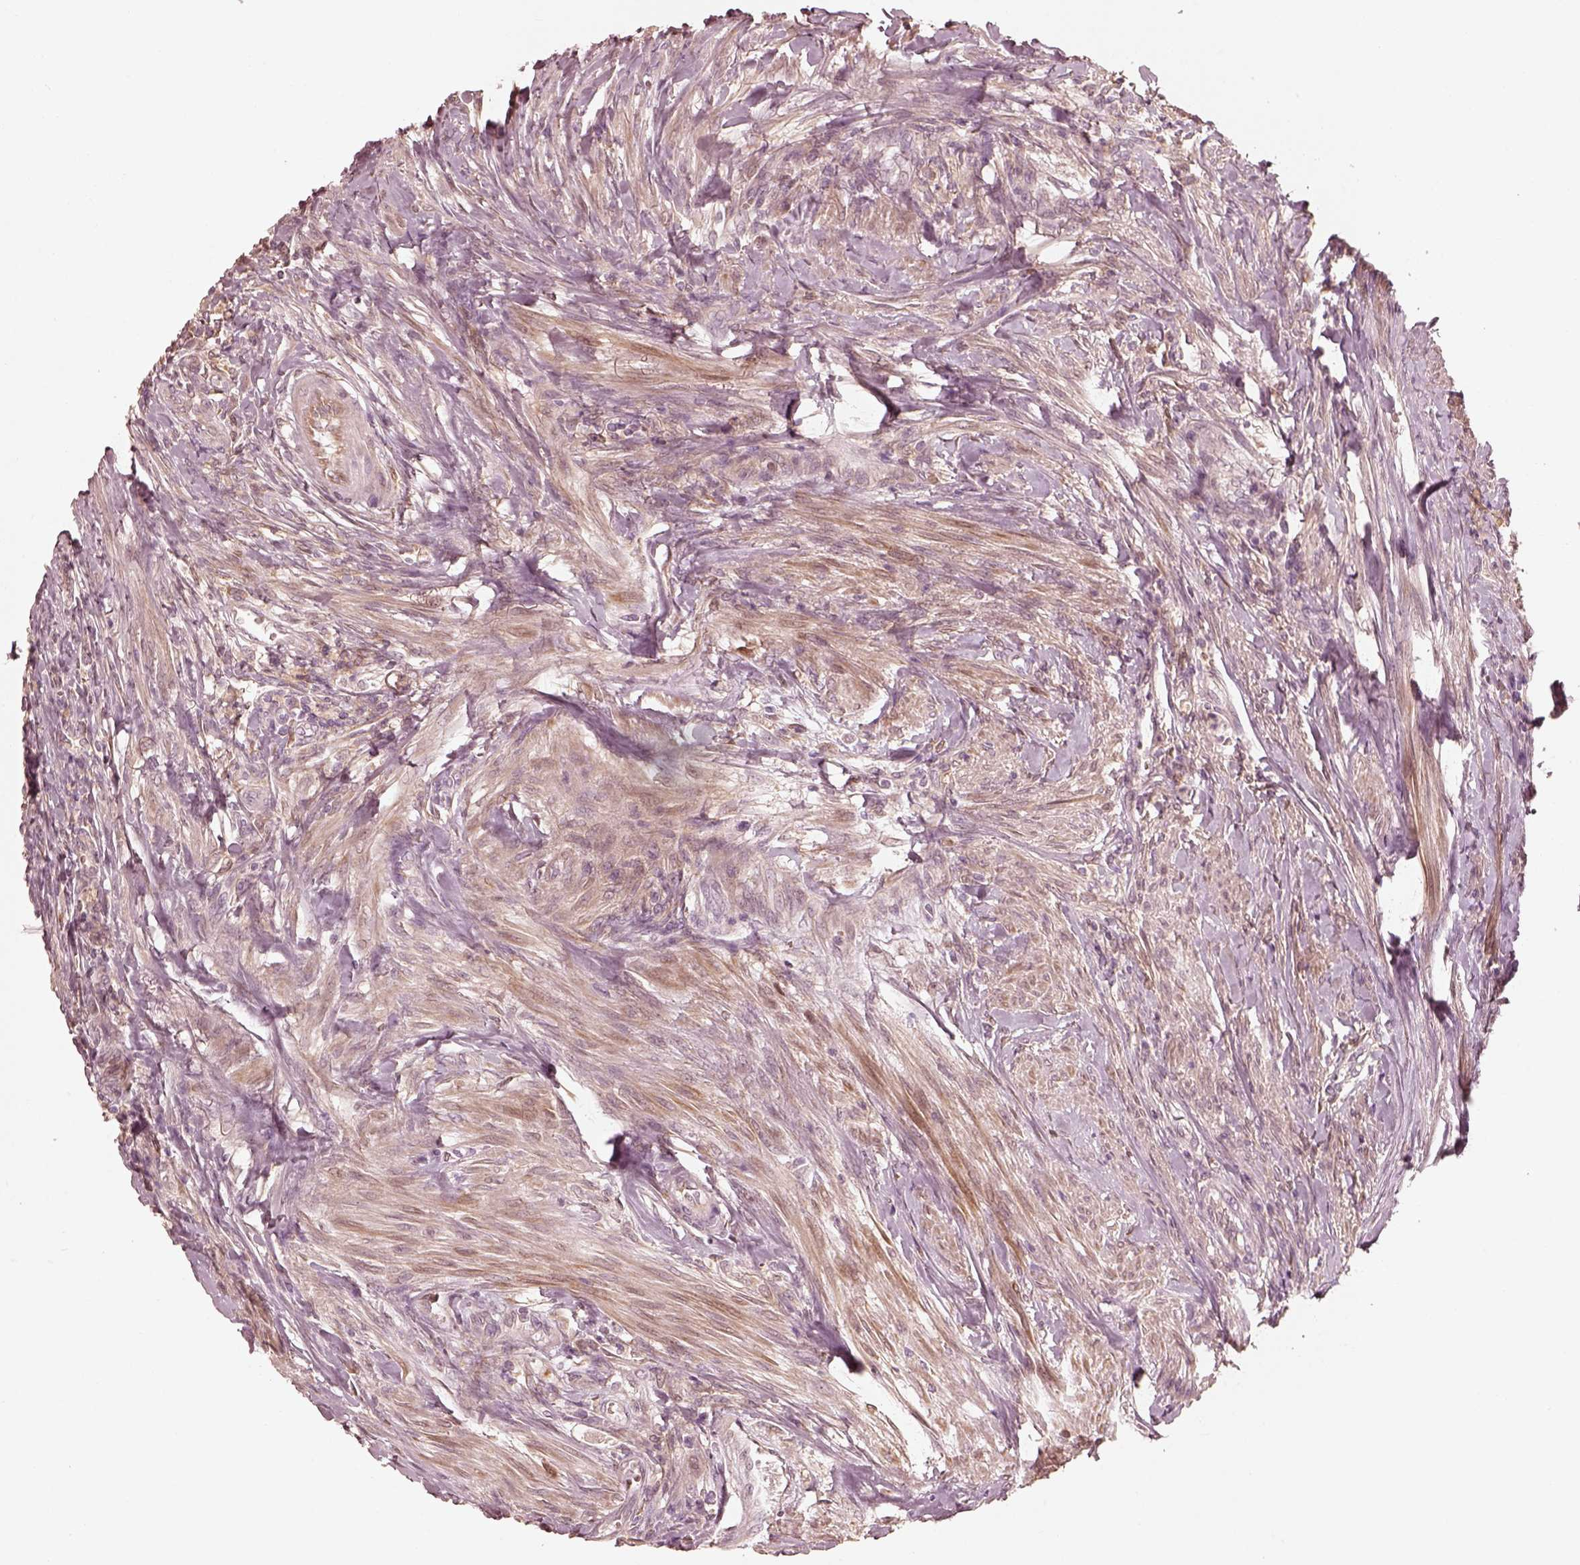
{"staining": {"intensity": "moderate", "quantity": ">75%", "location": "cytoplasmic/membranous"}, "tissue": "colorectal cancer", "cell_type": "Tumor cells", "image_type": "cancer", "snomed": [{"axis": "morphology", "description": "Adenocarcinoma, NOS"}, {"axis": "topography", "description": "Colon"}], "caption": "Adenocarcinoma (colorectal) stained for a protein reveals moderate cytoplasmic/membranous positivity in tumor cells. (DAB (3,3'-diaminobenzidine) IHC, brown staining for protein, blue staining for nuclei).", "gene": "WLS", "patient": {"sex": "female", "age": 67}}